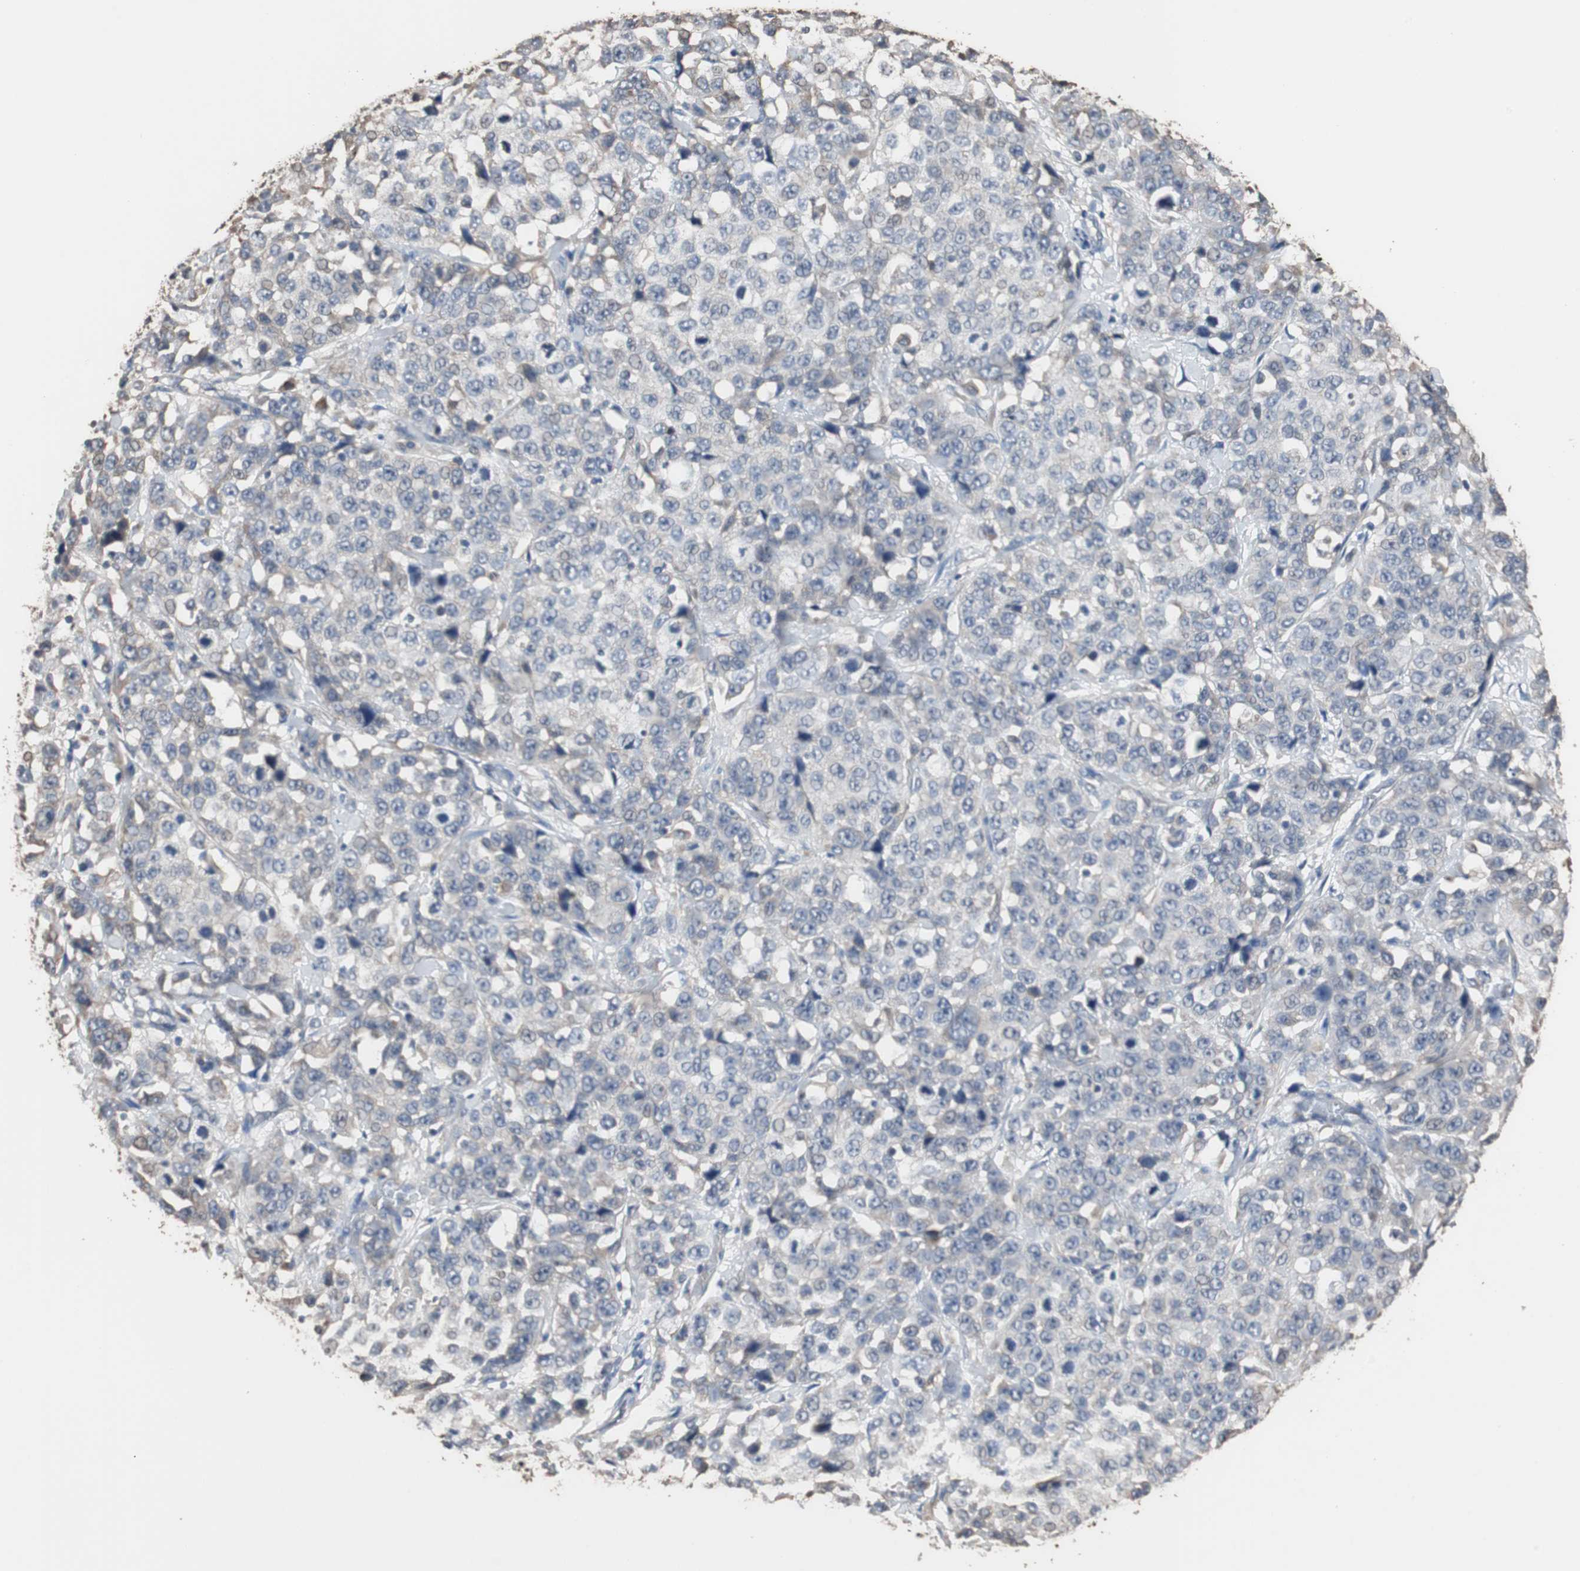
{"staining": {"intensity": "weak", "quantity": "<25%", "location": "cytoplasmic/membranous"}, "tissue": "stomach cancer", "cell_type": "Tumor cells", "image_type": "cancer", "snomed": [{"axis": "morphology", "description": "Normal tissue, NOS"}, {"axis": "morphology", "description": "Adenocarcinoma, NOS"}, {"axis": "topography", "description": "Stomach"}], "caption": "A histopathology image of human stomach cancer is negative for staining in tumor cells. The staining is performed using DAB brown chromogen with nuclei counter-stained in using hematoxylin.", "gene": "SCIMP", "patient": {"sex": "male", "age": 48}}